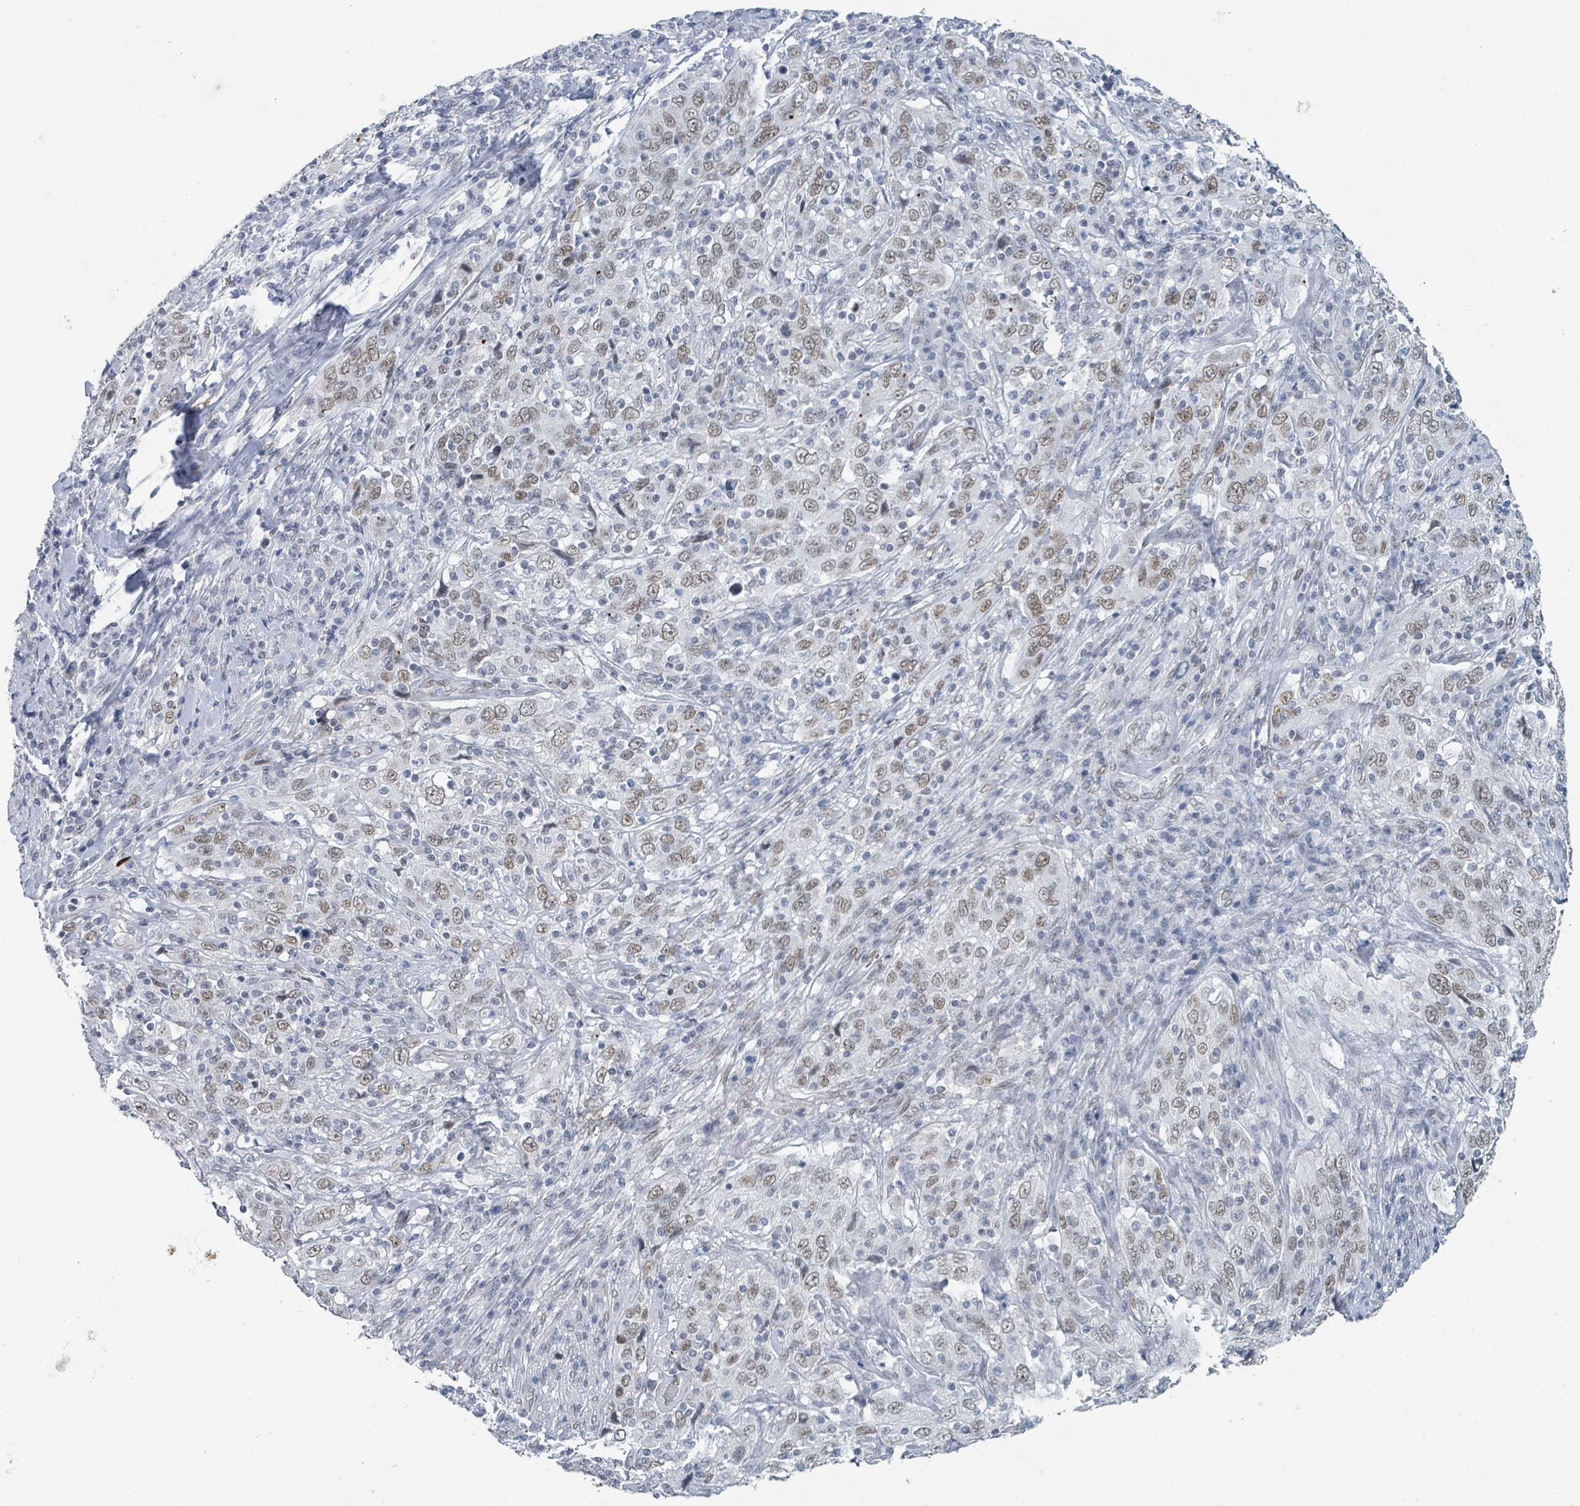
{"staining": {"intensity": "weak", "quantity": ">75%", "location": "nuclear"}, "tissue": "cervical cancer", "cell_type": "Tumor cells", "image_type": "cancer", "snomed": [{"axis": "morphology", "description": "Squamous cell carcinoma, NOS"}, {"axis": "topography", "description": "Cervix"}], "caption": "Cervical cancer stained with DAB immunohistochemistry exhibits low levels of weak nuclear expression in about >75% of tumor cells.", "gene": "EHMT2", "patient": {"sex": "female", "age": 46}}